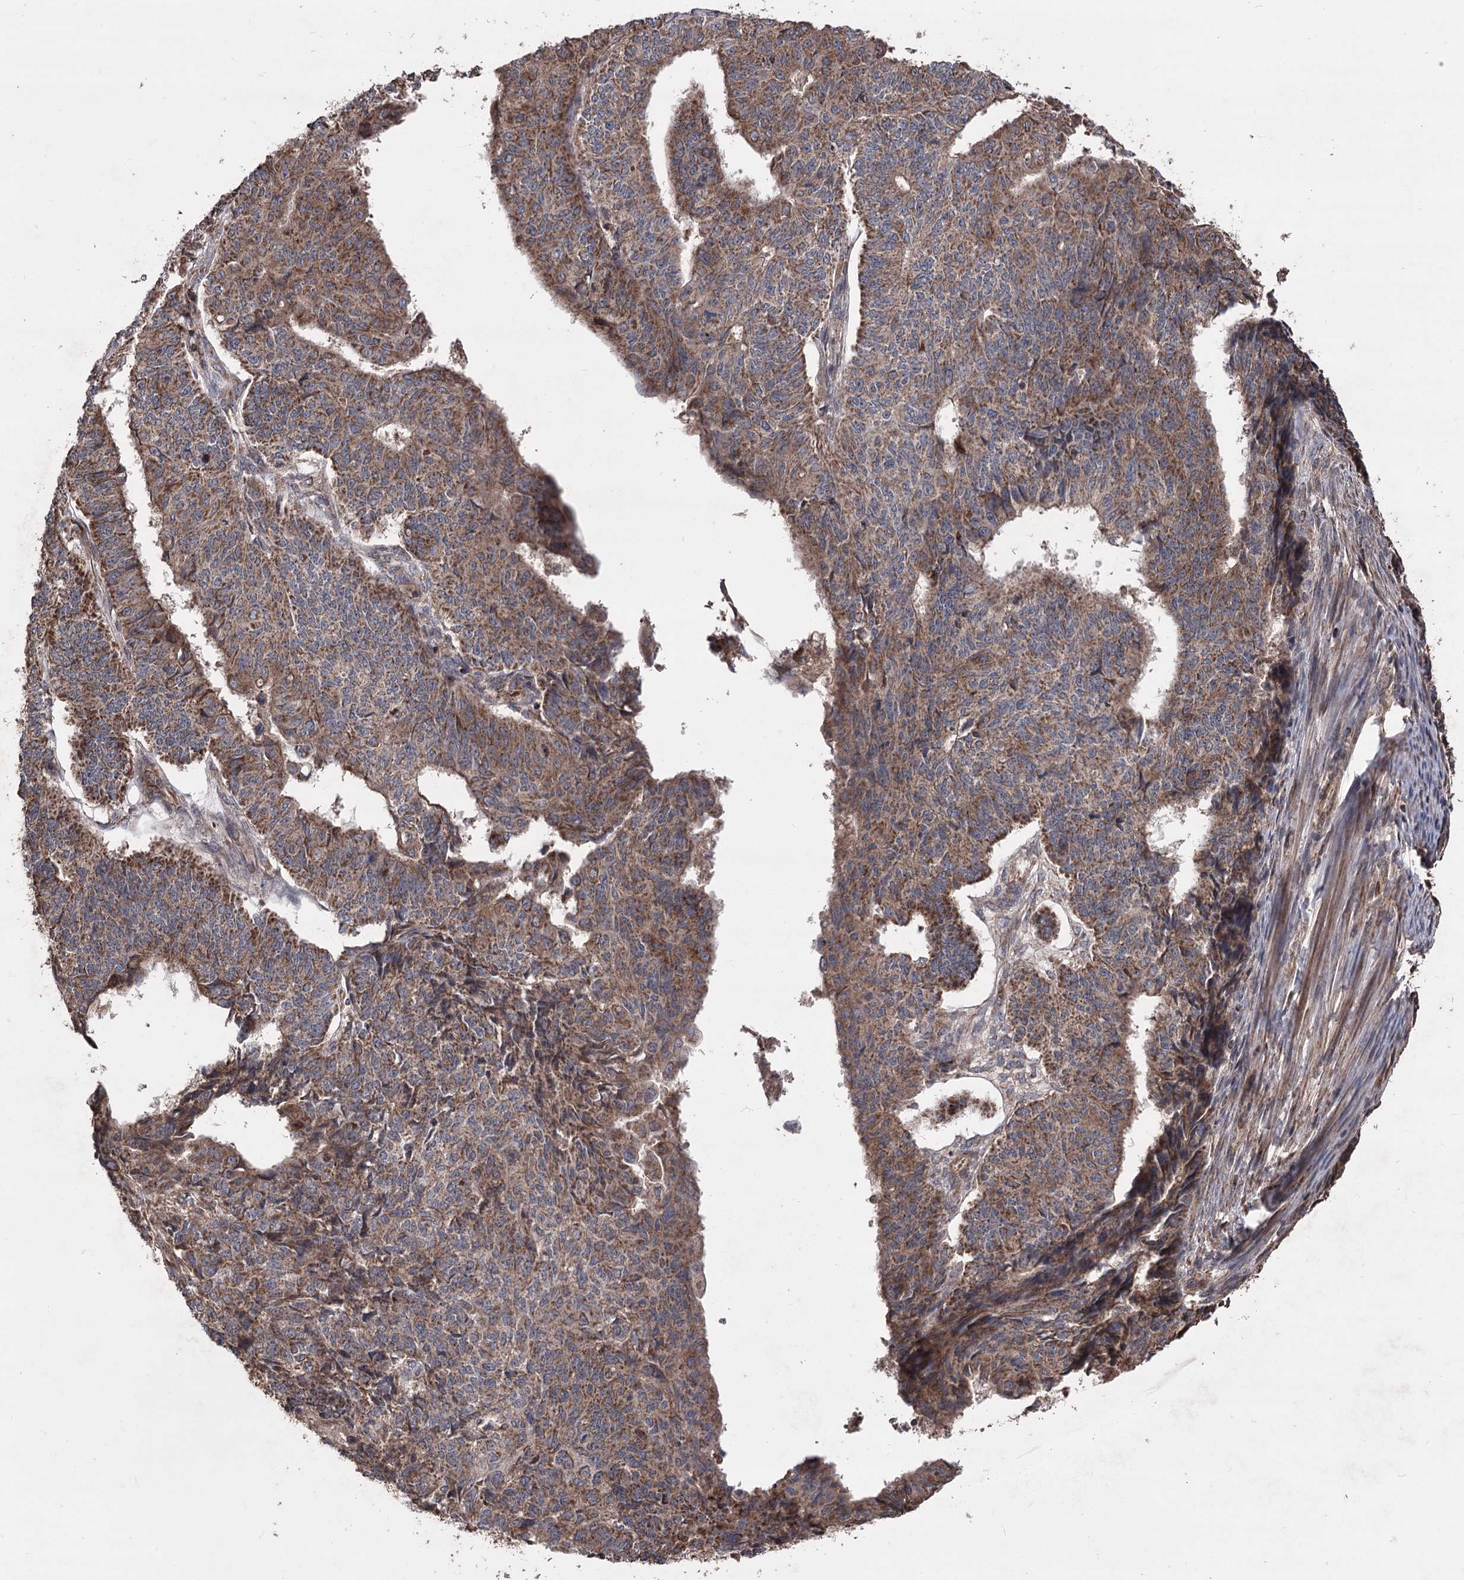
{"staining": {"intensity": "strong", "quantity": ">75%", "location": "cytoplasmic/membranous"}, "tissue": "endometrial cancer", "cell_type": "Tumor cells", "image_type": "cancer", "snomed": [{"axis": "morphology", "description": "Adenocarcinoma, NOS"}, {"axis": "topography", "description": "Endometrium"}], "caption": "A high amount of strong cytoplasmic/membranous positivity is present in about >75% of tumor cells in endometrial cancer (adenocarcinoma) tissue.", "gene": "RASSF3", "patient": {"sex": "female", "age": 32}}